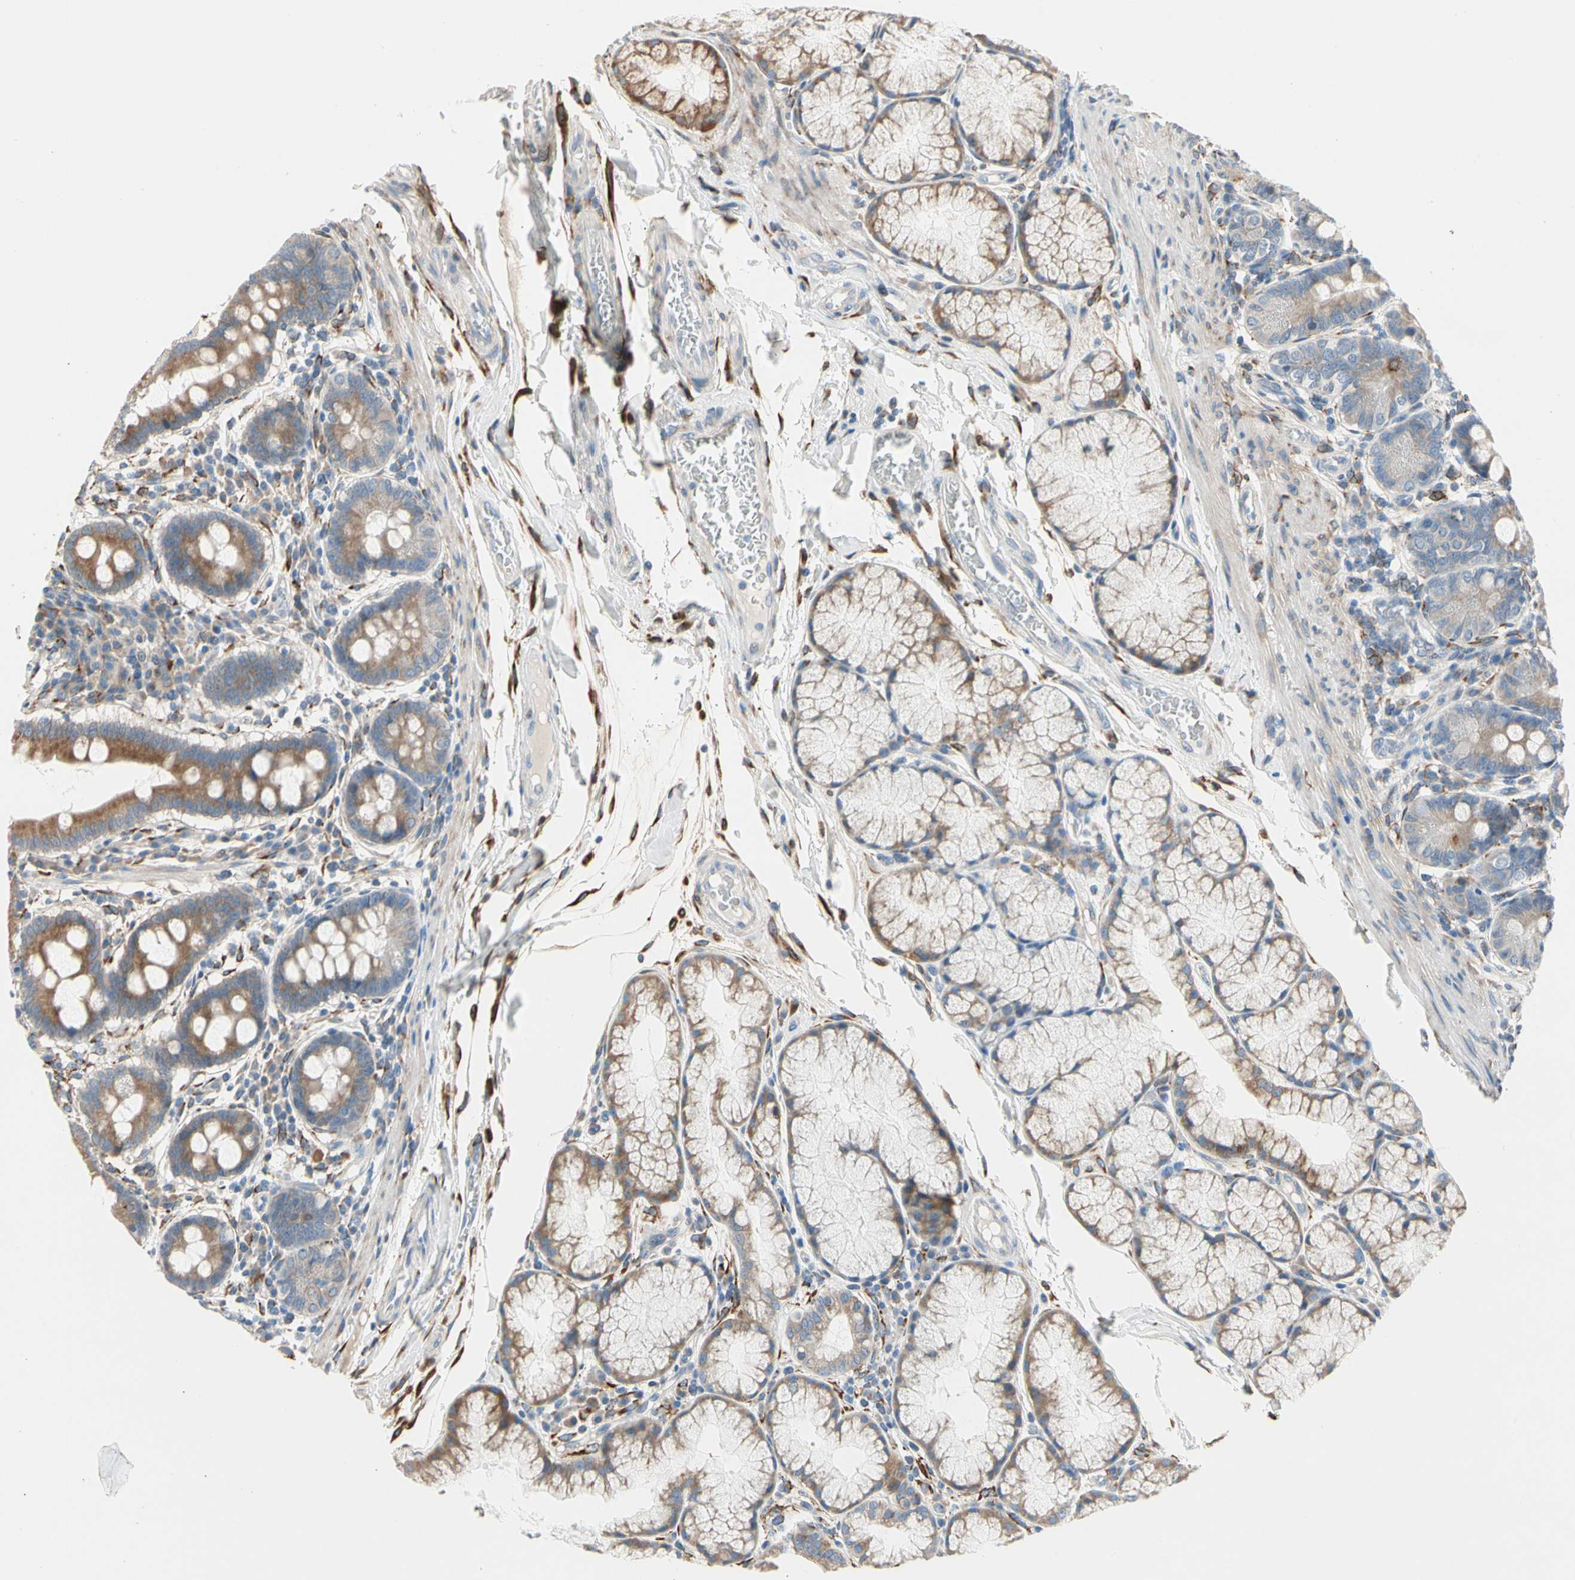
{"staining": {"intensity": "moderate", "quantity": ">75%", "location": "cytoplasmic/membranous"}, "tissue": "duodenum", "cell_type": "Glandular cells", "image_type": "normal", "snomed": [{"axis": "morphology", "description": "Normal tissue, NOS"}, {"axis": "topography", "description": "Duodenum"}], "caption": "IHC of benign human duodenum demonstrates medium levels of moderate cytoplasmic/membranous positivity in approximately >75% of glandular cells.", "gene": "LRPAP1", "patient": {"sex": "male", "age": 50}}